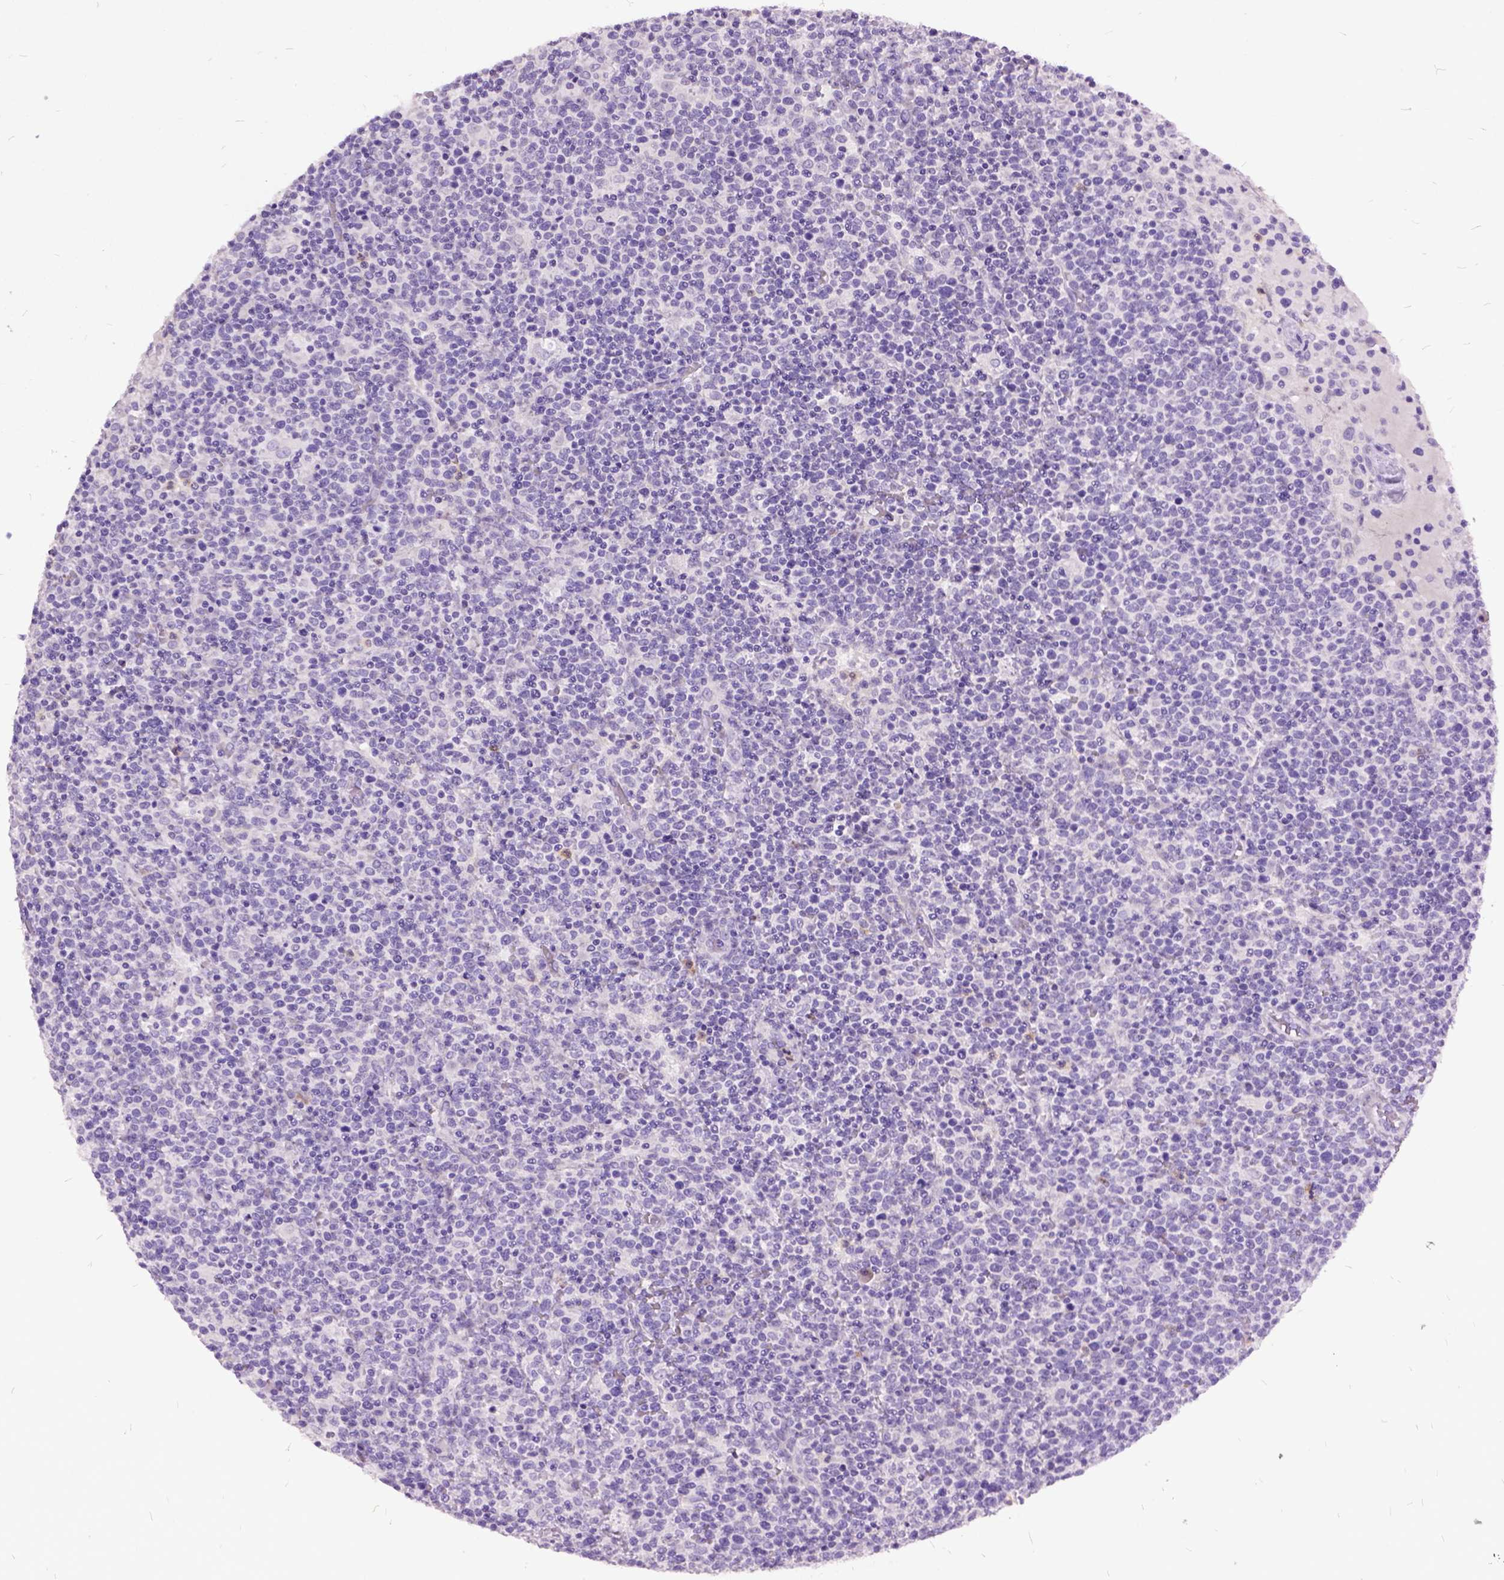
{"staining": {"intensity": "negative", "quantity": "none", "location": "none"}, "tissue": "lymphoma", "cell_type": "Tumor cells", "image_type": "cancer", "snomed": [{"axis": "morphology", "description": "Malignant lymphoma, non-Hodgkin's type, High grade"}, {"axis": "topography", "description": "Lymph node"}], "caption": "Protein analysis of high-grade malignant lymphoma, non-Hodgkin's type demonstrates no significant staining in tumor cells.", "gene": "MME", "patient": {"sex": "male", "age": 61}}